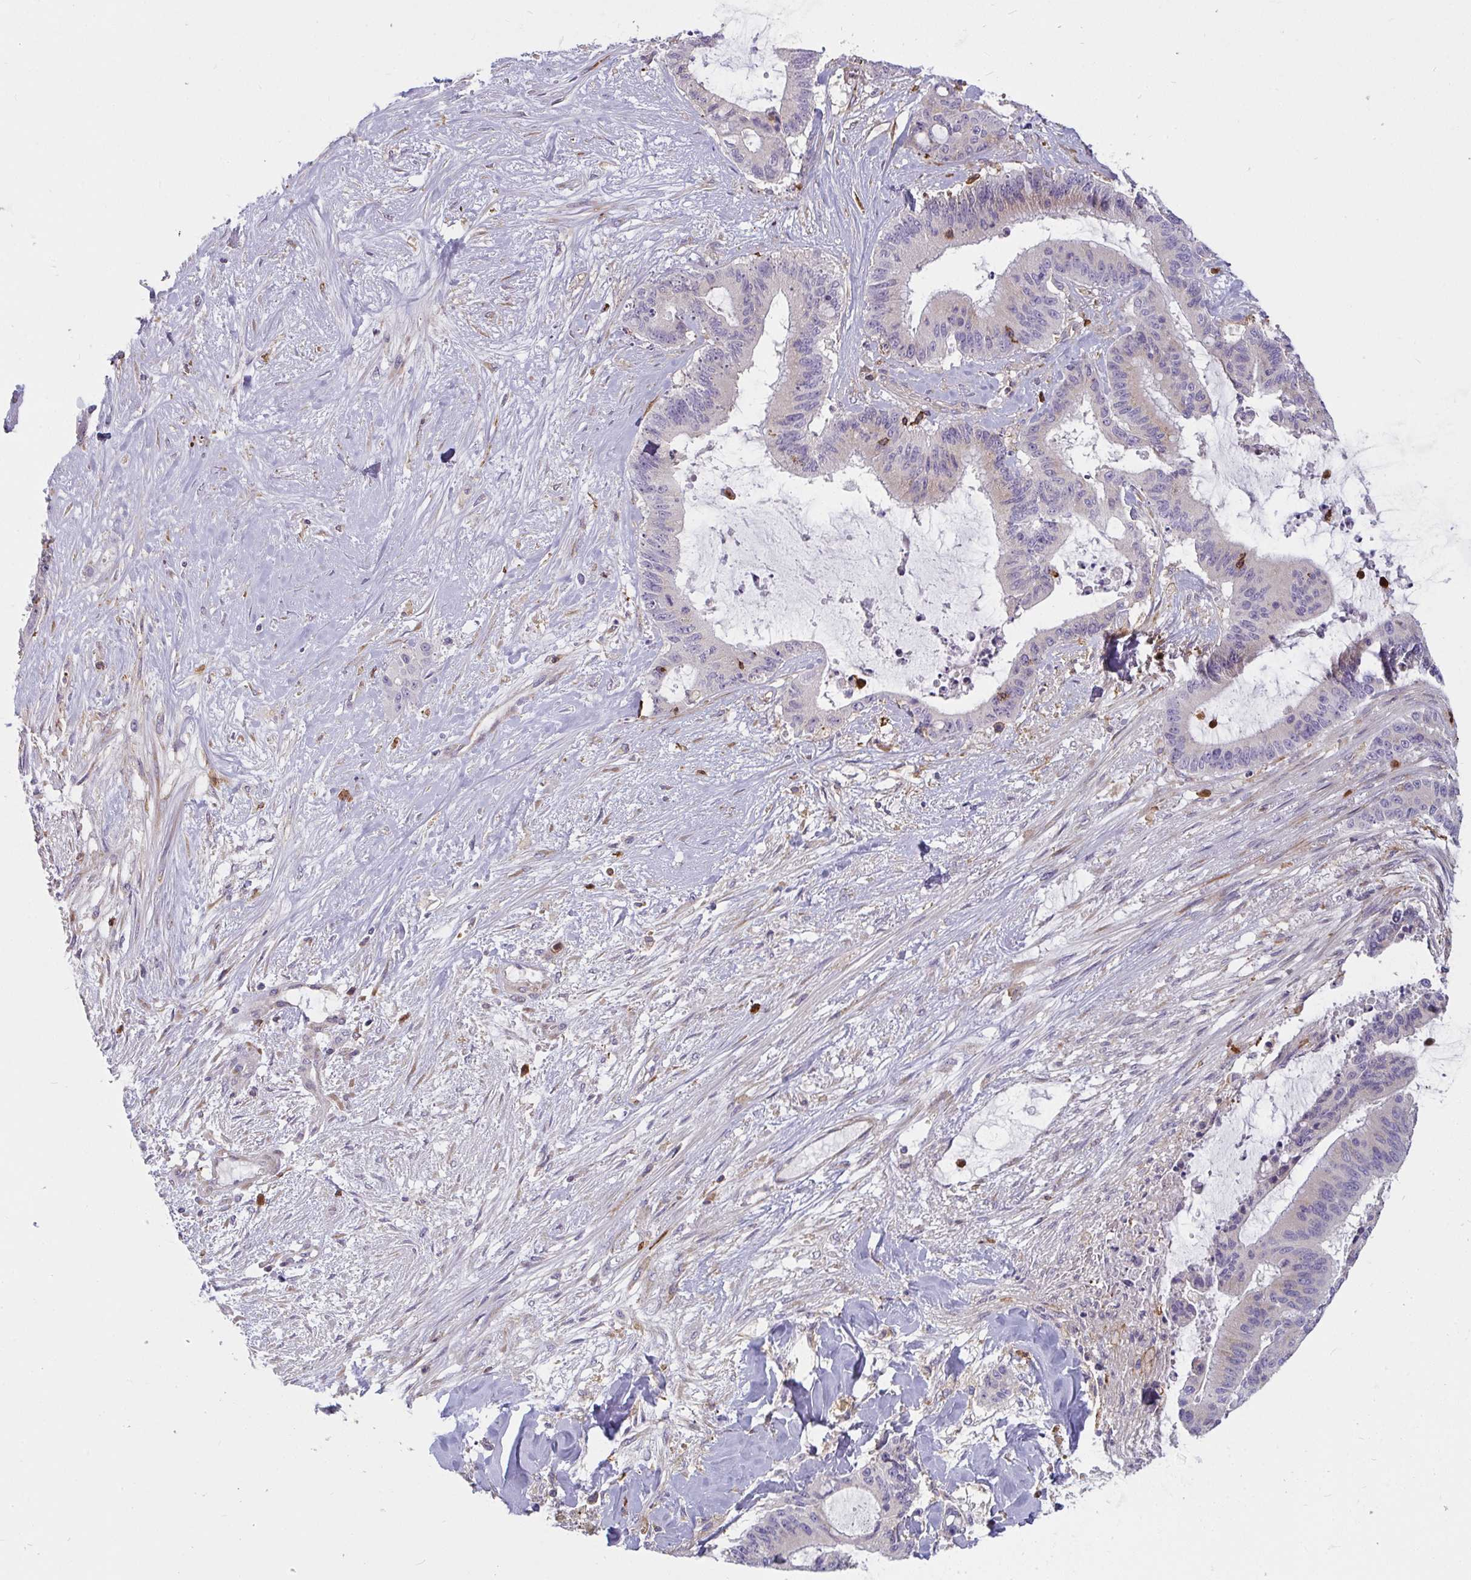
{"staining": {"intensity": "negative", "quantity": "none", "location": "none"}, "tissue": "liver cancer", "cell_type": "Tumor cells", "image_type": "cancer", "snomed": [{"axis": "morphology", "description": "Normal tissue, NOS"}, {"axis": "morphology", "description": "Cholangiocarcinoma"}, {"axis": "topography", "description": "Liver"}, {"axis": "topography", "description": "Peripheral nerve tissue"}], "caption": "Cholangiocarcinoma (liver) stained for a protein using immunohistochemistry reveals no positivity tumor cells.", "gene": "CSF3R", "patient": {"sex": "female", "age": 73}}